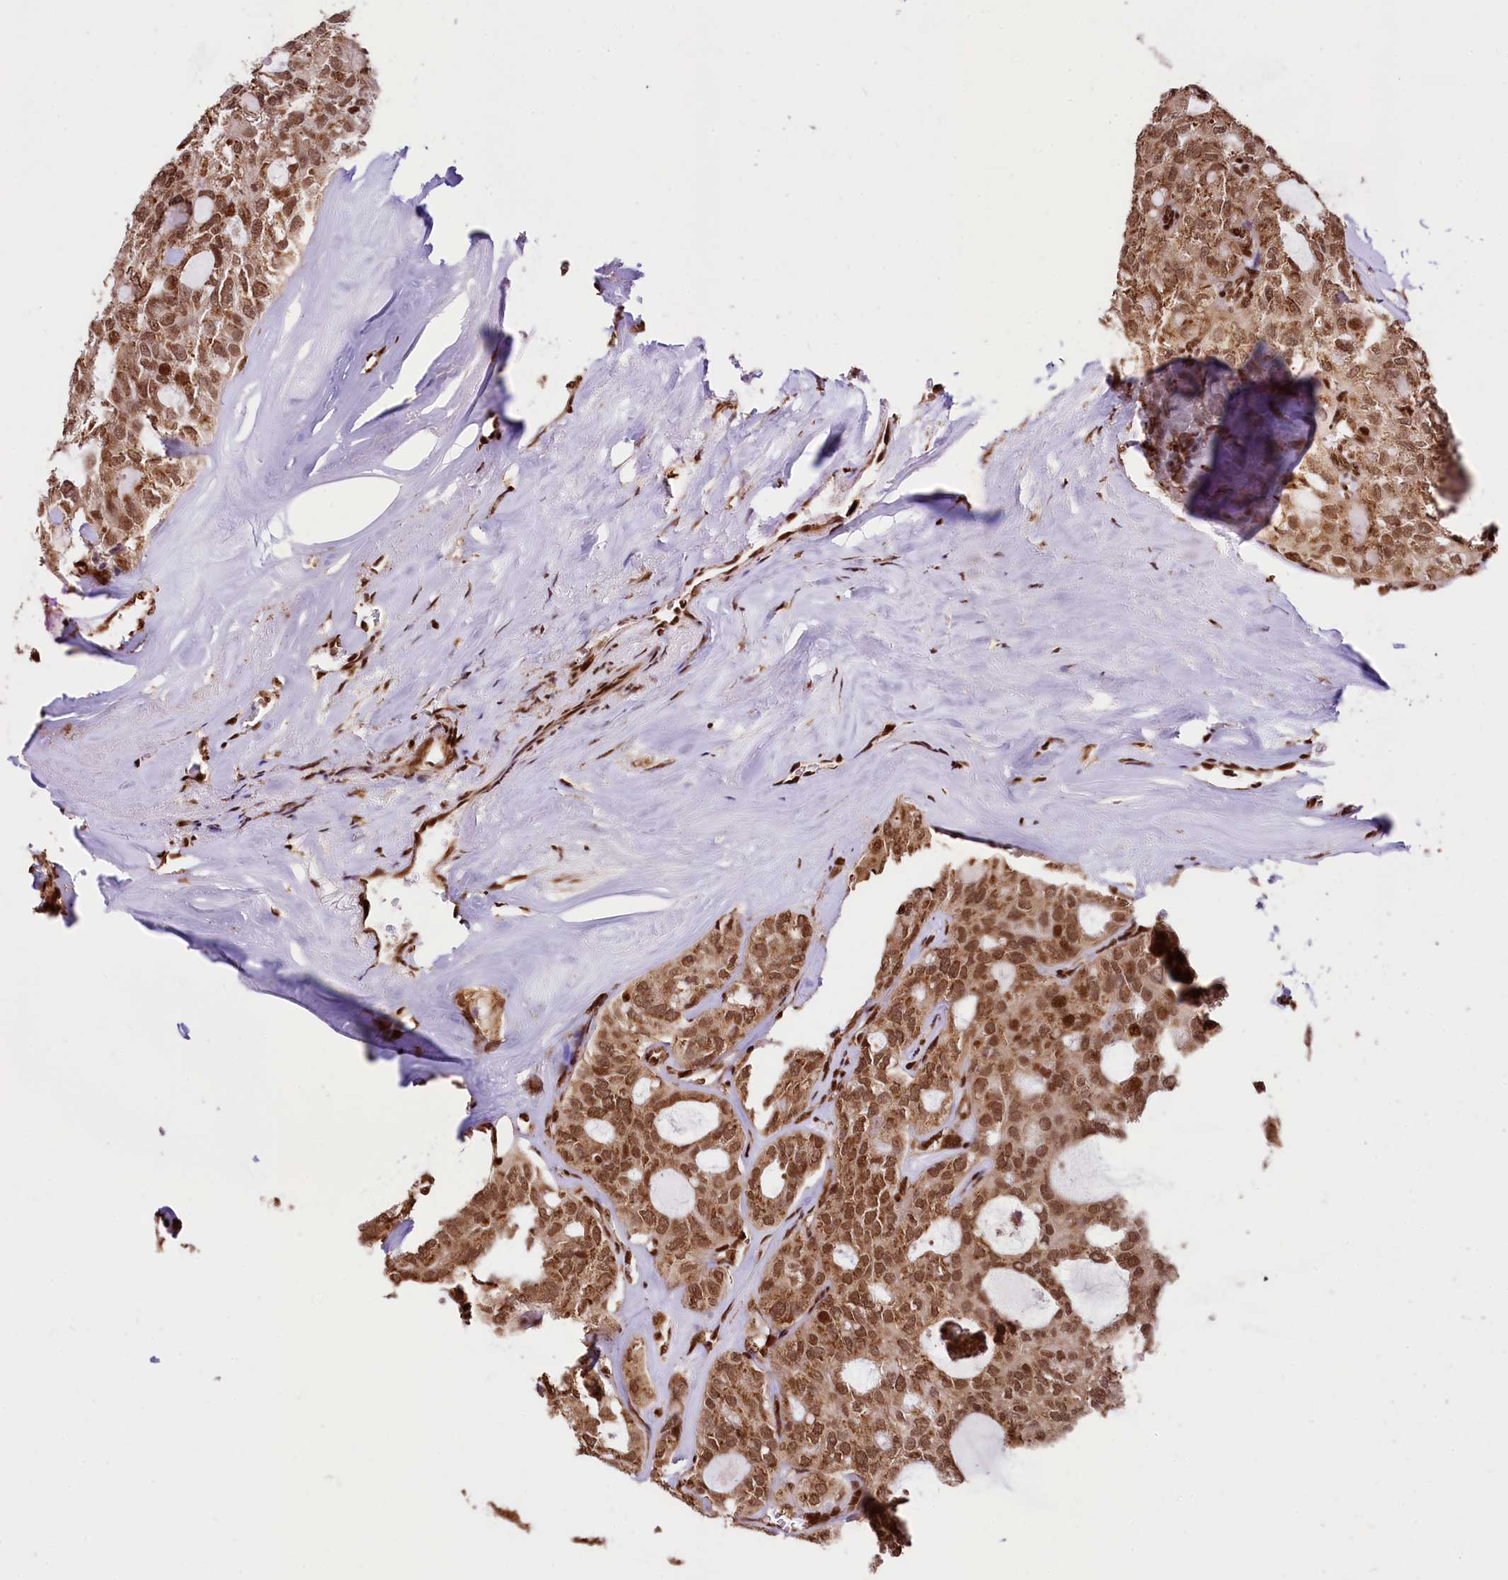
{"staining": {"intensity": "moderate", "quantity": ">75%", "location": "nuclear"}, "tissue": "thyroid cancer", "cell_type": "Tumor cells", "image_type": "cancer", "snomed": [{"axis": "morphology", "description": "Follicular adenoma carcinoma, NOS"}, {"axis": "topography", "description": "Thyroid gland"}], "caption": "A high-resolution histopathology image shows immunohistochemistry staining of follicular adenoma carcinoma (thyroid), which demonstrates moderate nuclear expression in approximately >75% of tumor cells.", "gene": "PDS5B", "patient": {"sex": "male", "age": 75}}